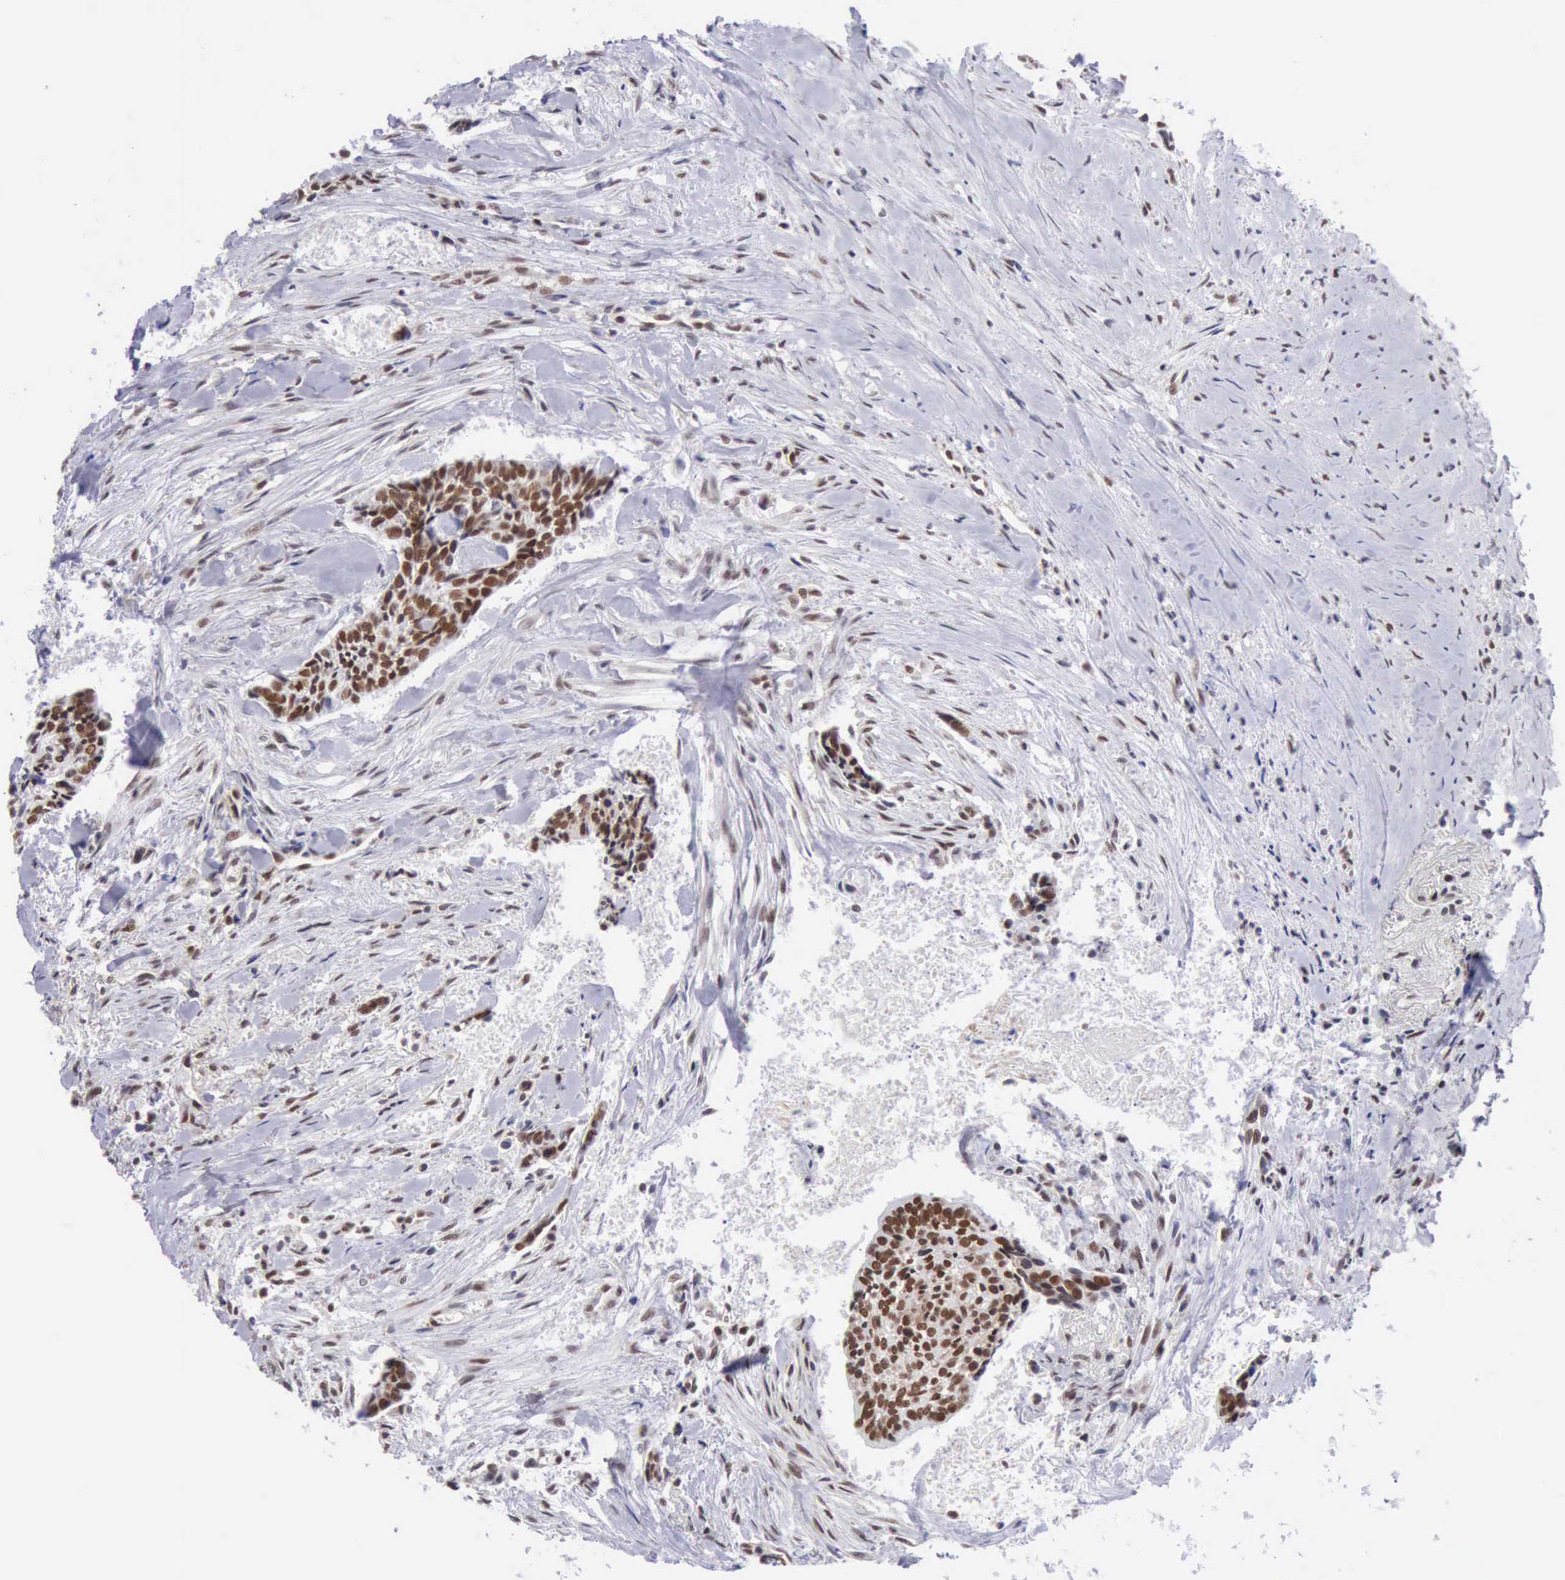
{"staining": {"intensity": "strong", "quantity": ">75%", "location": "nuclear"}, "tissue": "head and neck cancer", "cell_type": "Tumor cells", "image_type": "cancer", "snomed": [{"axis": "morphology", "description": "Squamous cell carcinoma, NOS"}, {"axis": "topography", "description": "Salivary gland"}, {"axis": "topography", "description": "Head-Neck"}], "caption": "Squamous cell carcinoma (head and neck) stained for a protein reveals strong nuclear positivity in tumor cells.", "gene": "ERCC4", "patient": {"sex": "male", "age": 70}}